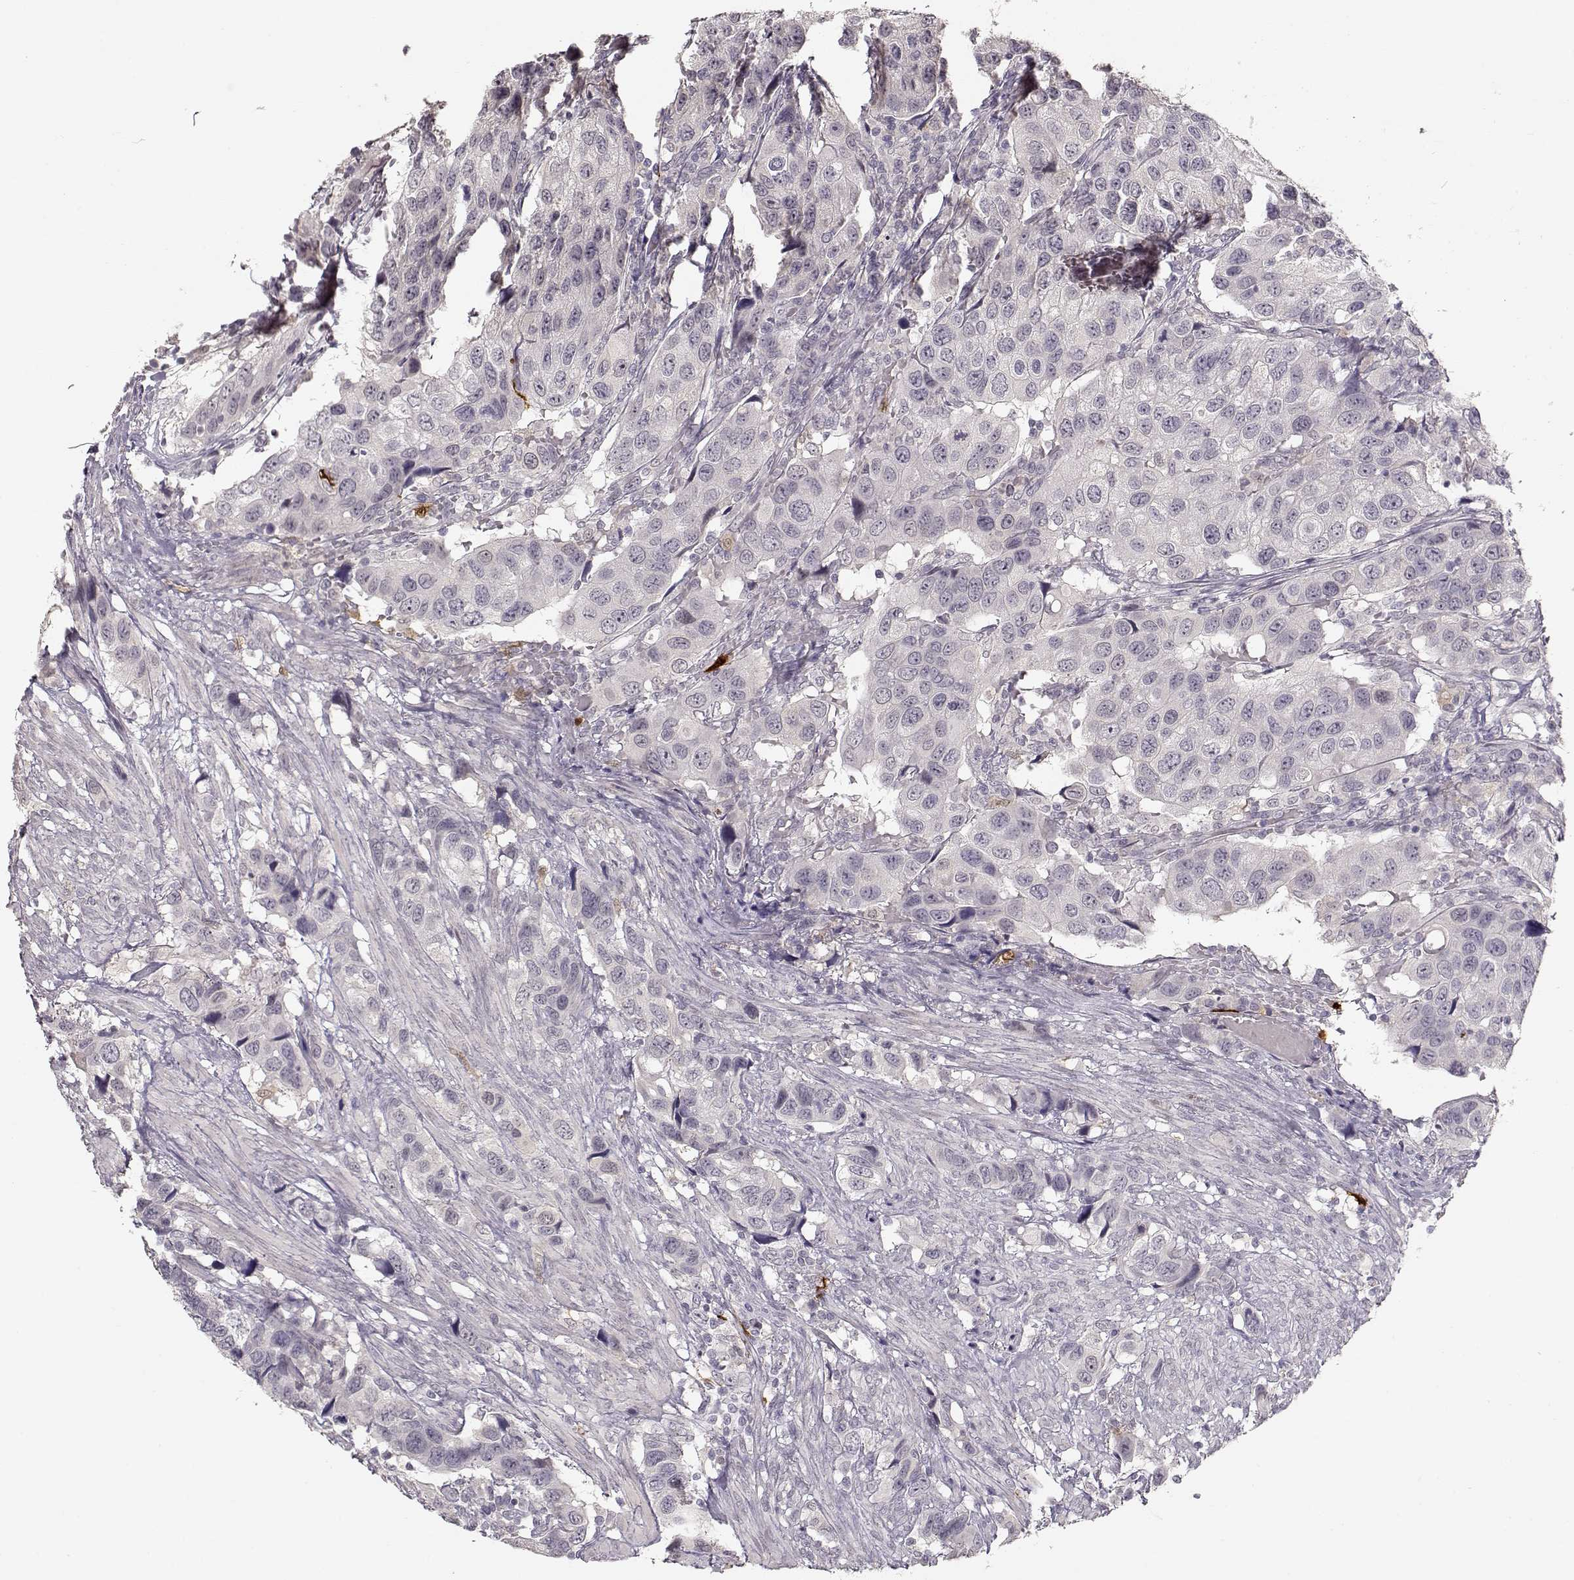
{"staining": {"intensity": "negative", "quantity": "none", "location": "none"}, "tissue": "urothelial cancer", "cell_type": "Tumor cells", "image_type": "cancer", "snomed": [{"axis": "morphology", "description": "Urothelial carcinoma, High grade"}, {"axis": "topography", "description": "Urinary bladder"}], "caption": "Photomicrograph shows no significant protein positivity in tumor cells of urothelial carcinoma (high-grade). (DAB (3,3'-diaminobenzidine) IHC visualized using brightfield microscopy, high magnification).", "gene": "S100B", "patient": {"sex": "male", "age": 79}}